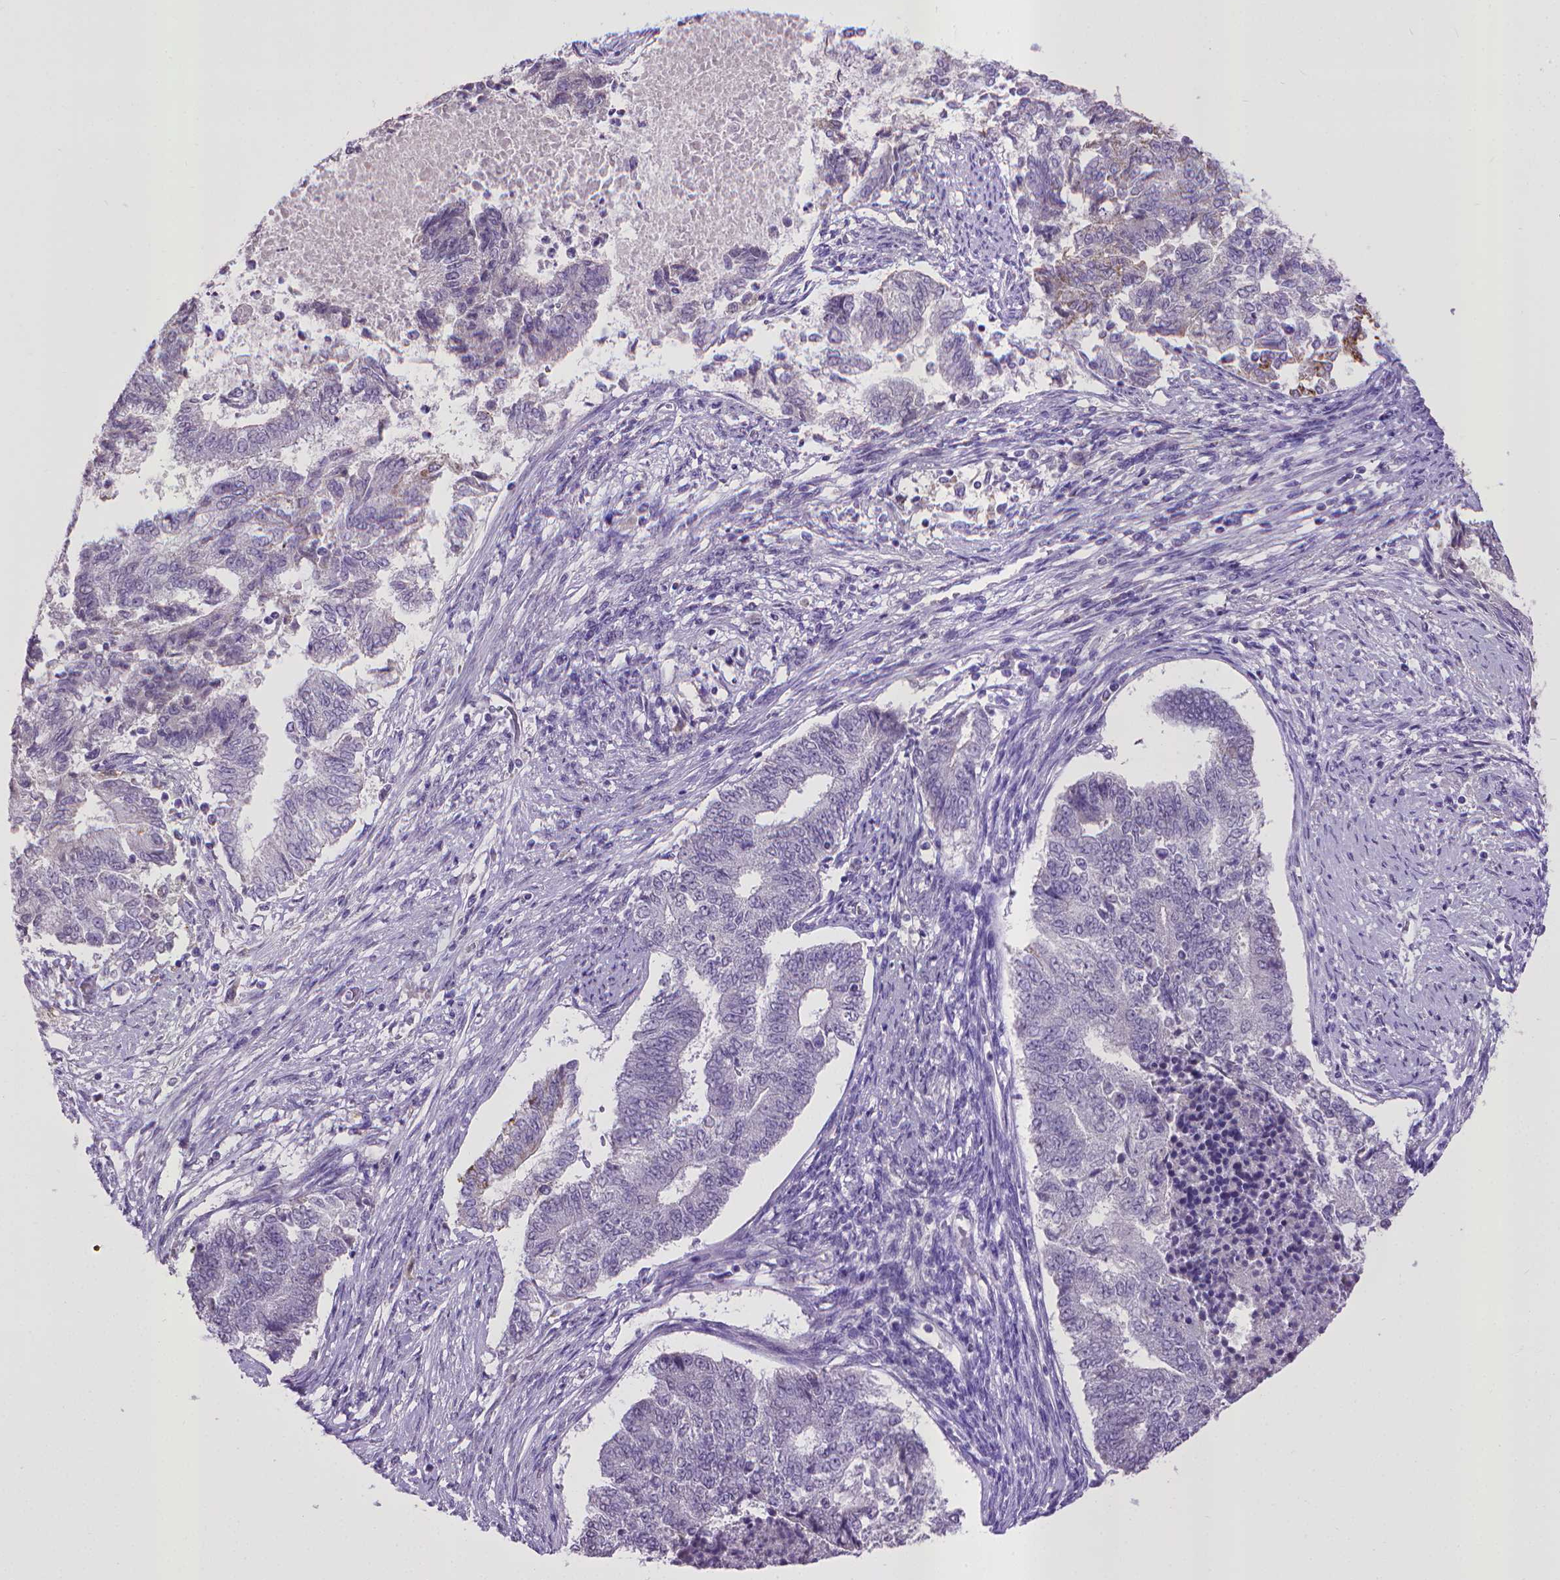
{"staining": {"intensity": "moderate", "quantity": "<25%", "location": "cytoplasmic/membranous"}, "tissue": "endometrial cancer", "cell_type": "Tumor cells", "image_type": "cancer", "snomed": [{"axis": "morphology", "description": "Adenocarcinoma, NOS"}, {"axis": "topography", "description": "Endometrium"}], "caption": "Immunohistochemical staining of endometrial adenocarcinoma demonstrates low levels of moderate cytoplasmic/membranous protein expression in approximately <25% of tumor cells.", "gene": "KMO", "patient": {"sex": "female", "age": 65}}